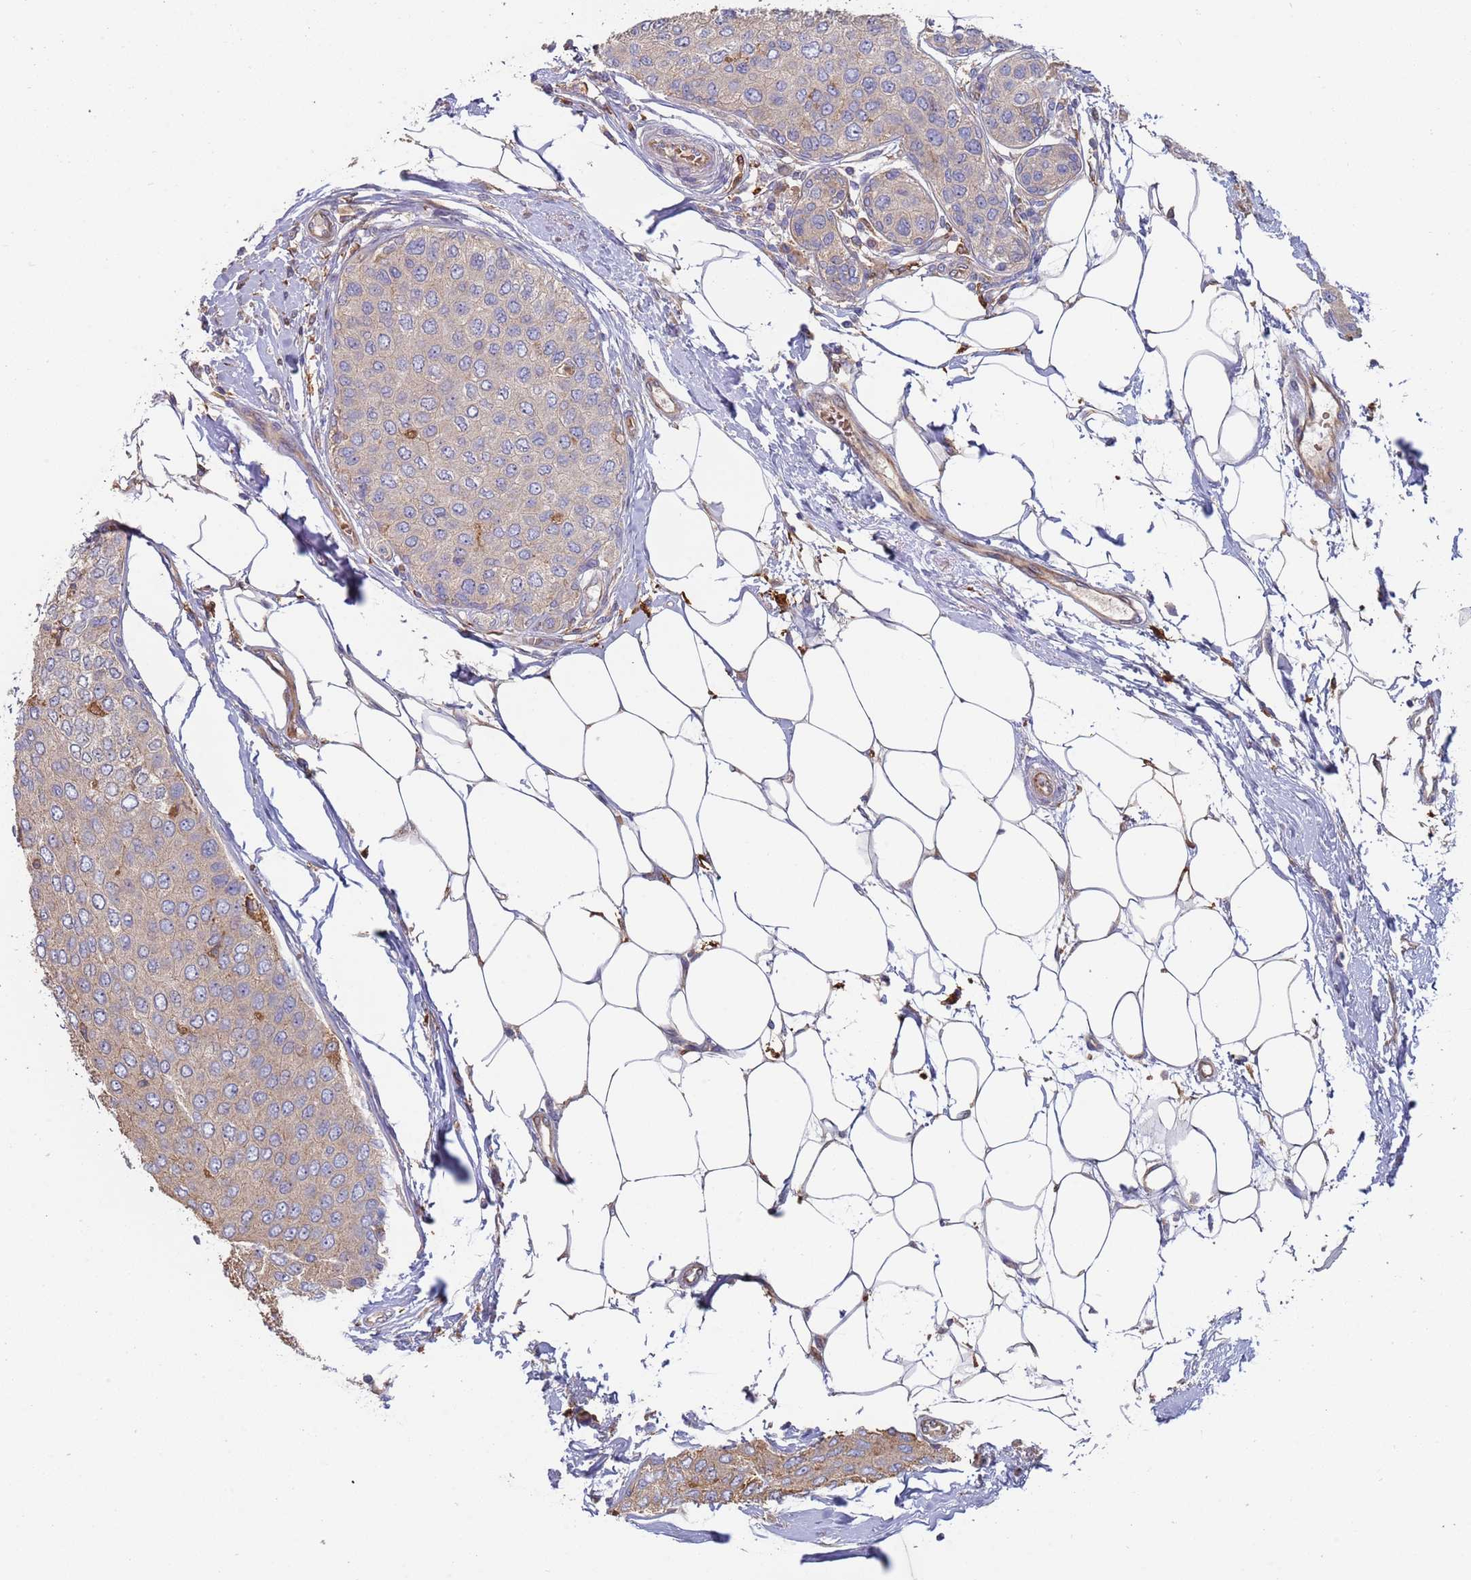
{"staining": {"intensity": "moderate", "quantity": "<25%", "location": "cytoplasmic/membranous"}, "tissue": "breast cancer", "cell_type": "Tumor cells", "image_type": "cancer", "snomed": [{"axis": "morphology", "description": "Duct carcinoma"}, {"axis": "topography", "description": "Breast"}], "caption": "A low amount of moderate cytoplasmic/membranous staining is seen in about <25% of tumor cells in breast cancer (invasive ductal carcinoma) tissue.", "gene": "MALRD1", "patient": {"sex": "female", "age": 72}}